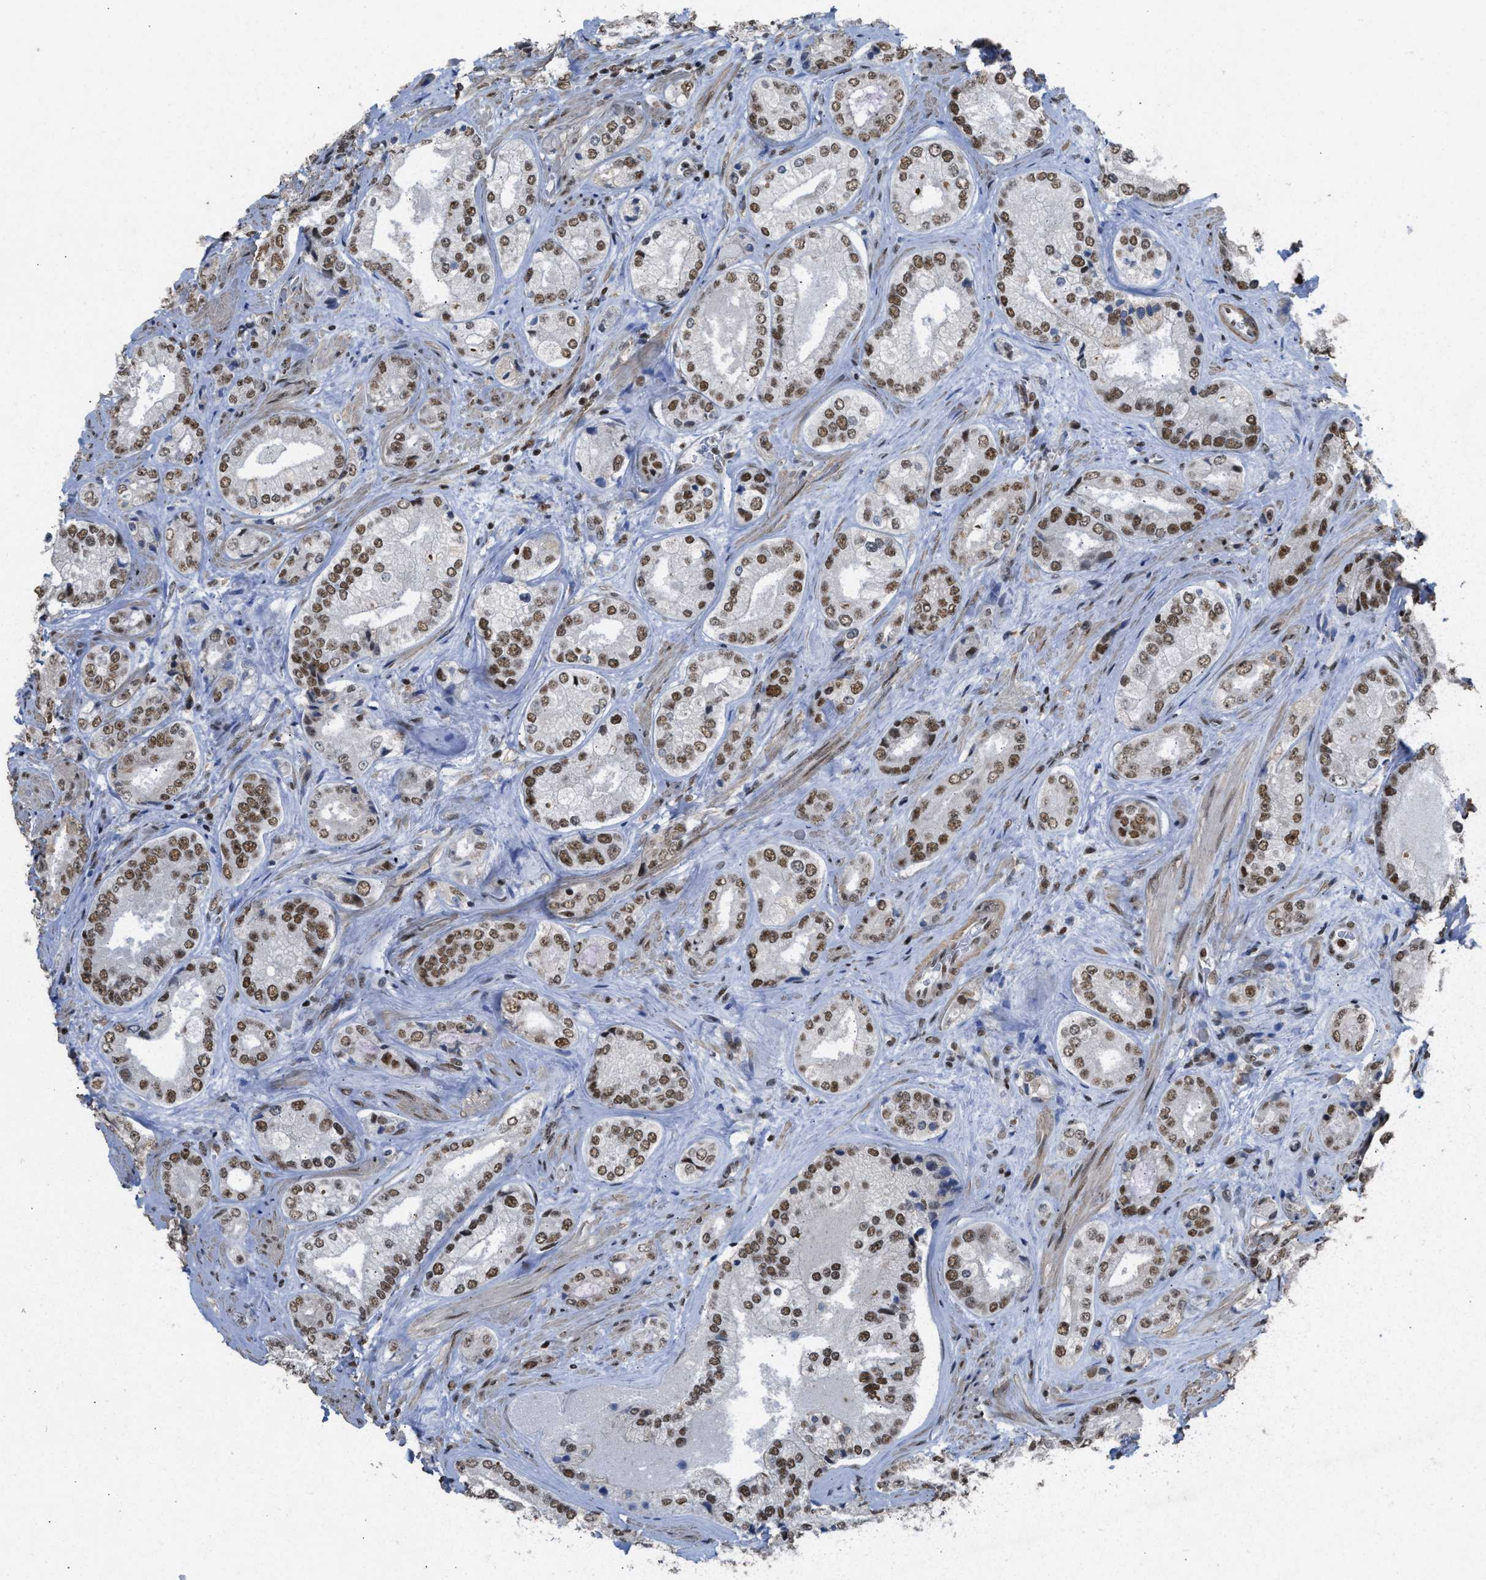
{"staining": {"intensity": "moderate", "quantity": ">75%", "location": "nuclear"}, "tissue": "prostate cancer", "cell_type": "Tumor cells", "image_type": "cancer", "snomed": [{"axis": "morphology", "description": "Adenocarcinoma, High grade"}, {"axis": "topography", "description": "Prostate"}], "caption": "Tumor cells display medium levels of moderate nuclear expression in approximately >75% of cells in prostate adenocarcinoma (high-grade). The protein is shown in brown color, while the nuclei are stained blue.", "gene": "SCAF4", "patient": {"sex": "male", "age": 61}}